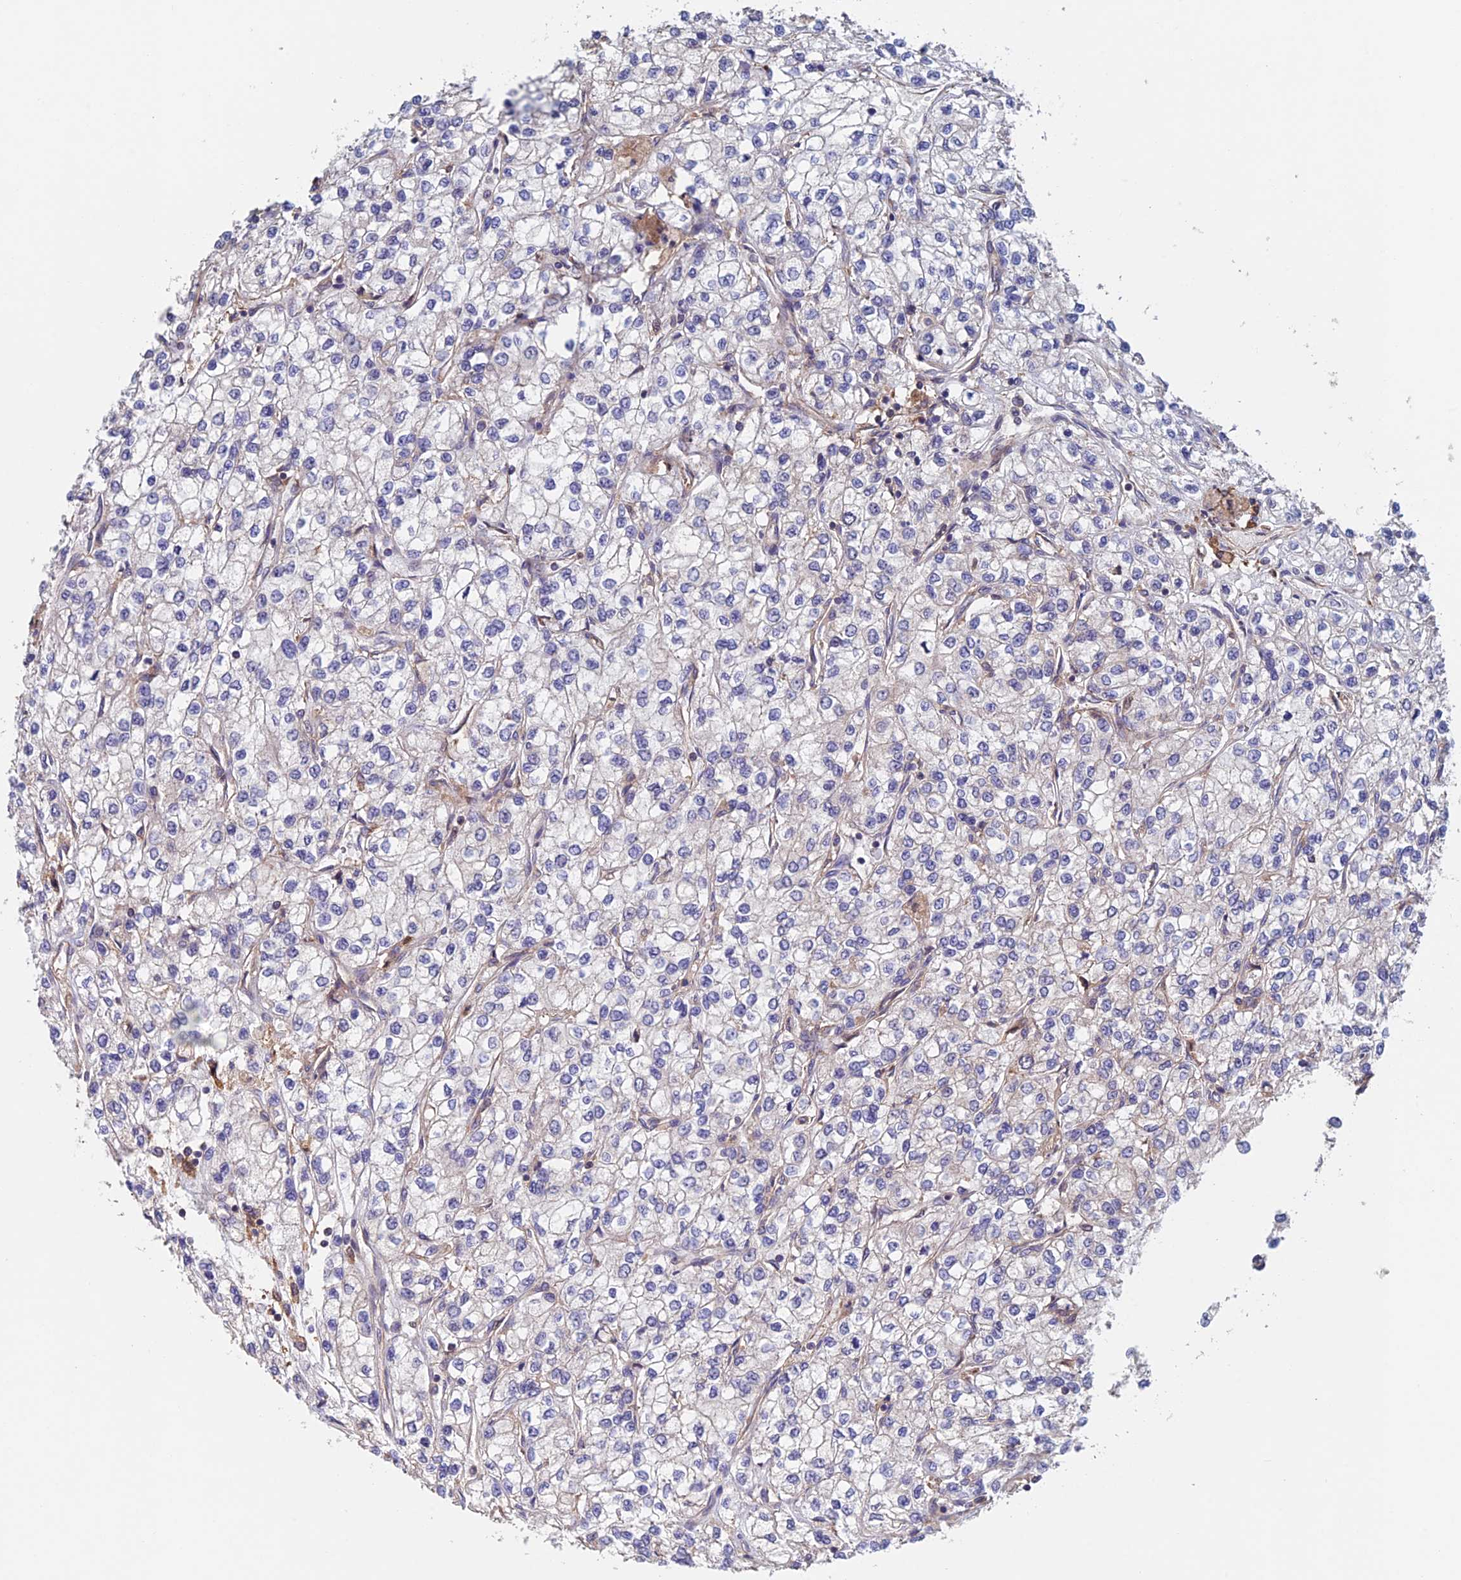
{"staining": {"intensity": "negative", "quantity": "none", "location": "none"}, "tissue": "renal cancer", "cell_type": "Tumor cells", "image_type": "cancer", "snomed": [{"axis": "morphology", "description": "Adenocarcinoma, NOS"}, {"axis": "topography", "description": "Kidney"}], "caption": "Human renal adenocarcinoma stained for a protein using immunohistochemistry shows no expression in tumor cells.", "gene": "NUDT16L1", "patient": {"sex": "male", "age": 80}}